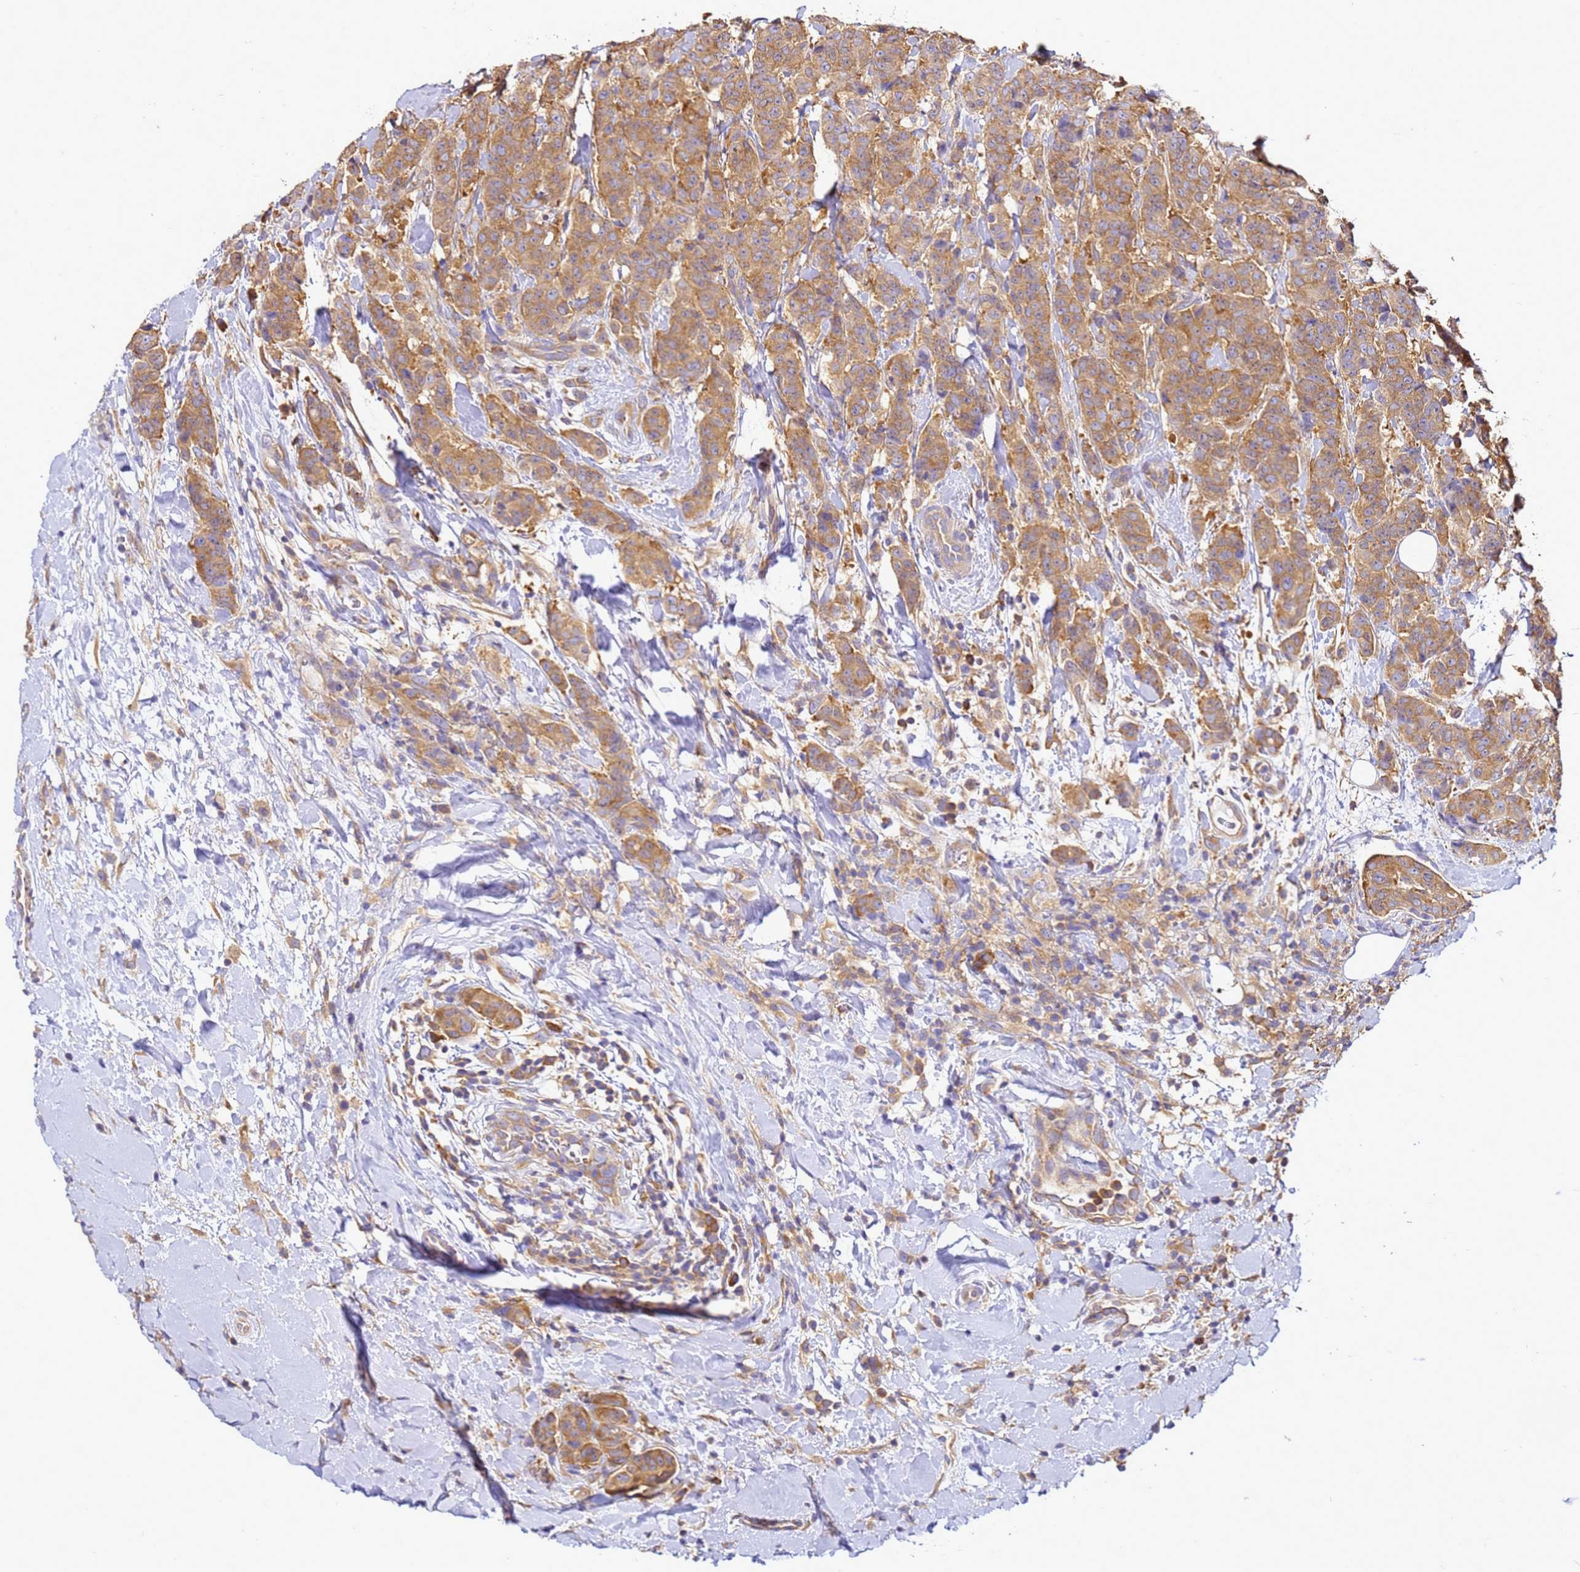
{"staining": {"intensity": "moderate", "quantity": ">75%", "location": "cytoplasmic/membranous"}, "tissue": "breast cancer", "cell_type": "Tumor cells", "image_type": "cancer", "snomed": [{"axis": "morphology", "description": "Duct carcinoma"}, {"axis": "topography", "description": "Breast"}], "caption": "A histopathology image showing moderate cytoplasmic/membranous positivity in about >75% of tumor cells in breast cancer (invasive ductal carcinoma), as visualized by brown immunohistochemical staining.", "gene": "NARS1", "patient": {"sex": "female", "age": 40}}